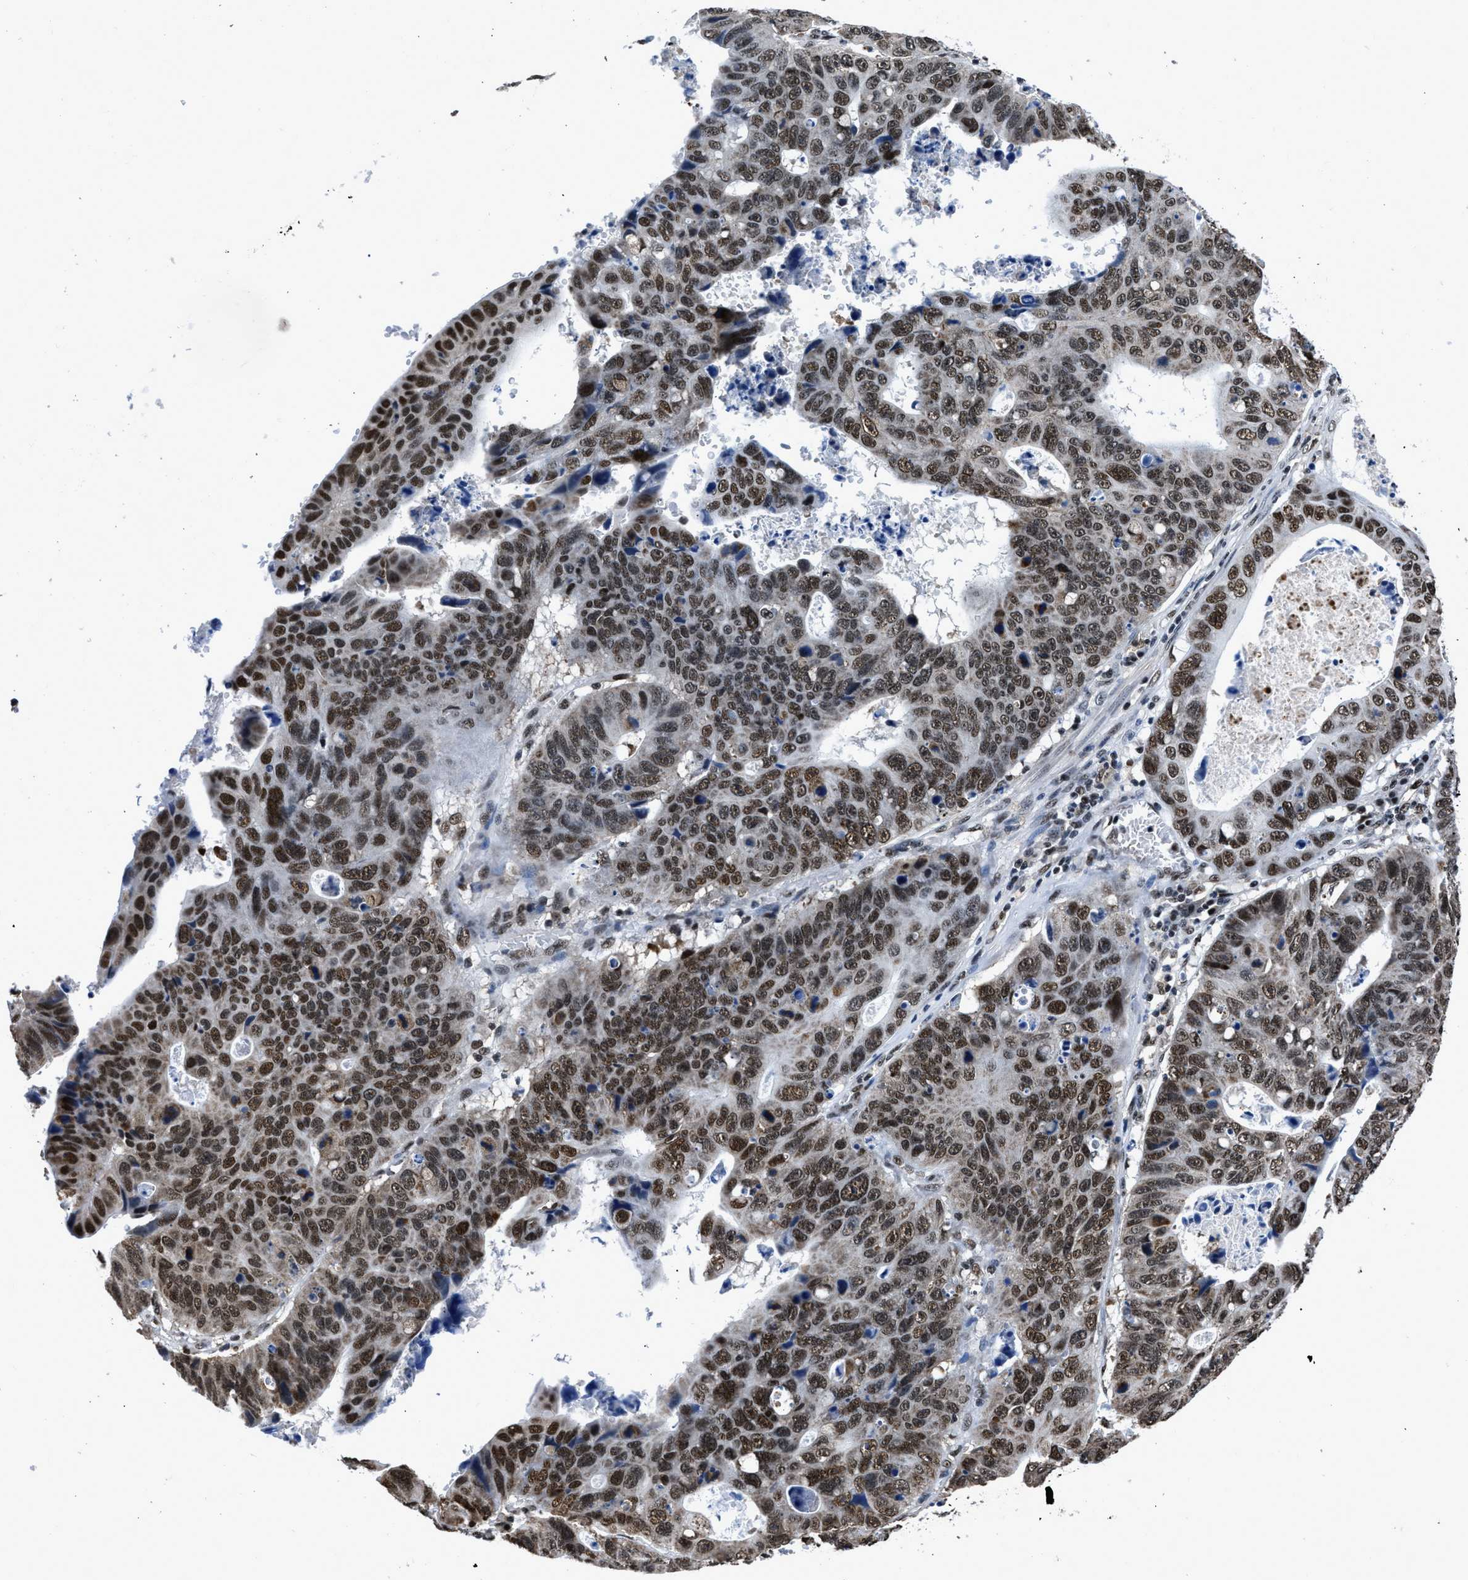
{"staining": {"intensity": "strong", "quantity": ">75%", "location": "nuclear"}, "tissue": "stomach cancer", "cell_type": "Tumor cells", "image_type": "cancer", "snomed": [{"axis": "morphology", "description": "Adenocarcinoma, NOS"}, {"axis": "topography", "description": "Stomach"}], "caption": "Adenocarcinoma (stomach) stained for a protein exhibits strong nuclear positivity in tumor cells. The staining was performed using DAB to visualize the protein expression in brown, while the nuclei were stained in blue with hematoxylin (Magnification: 20x).", "gene": "HNRNPH2", "patient": {"sex": "male", "age": 59}}